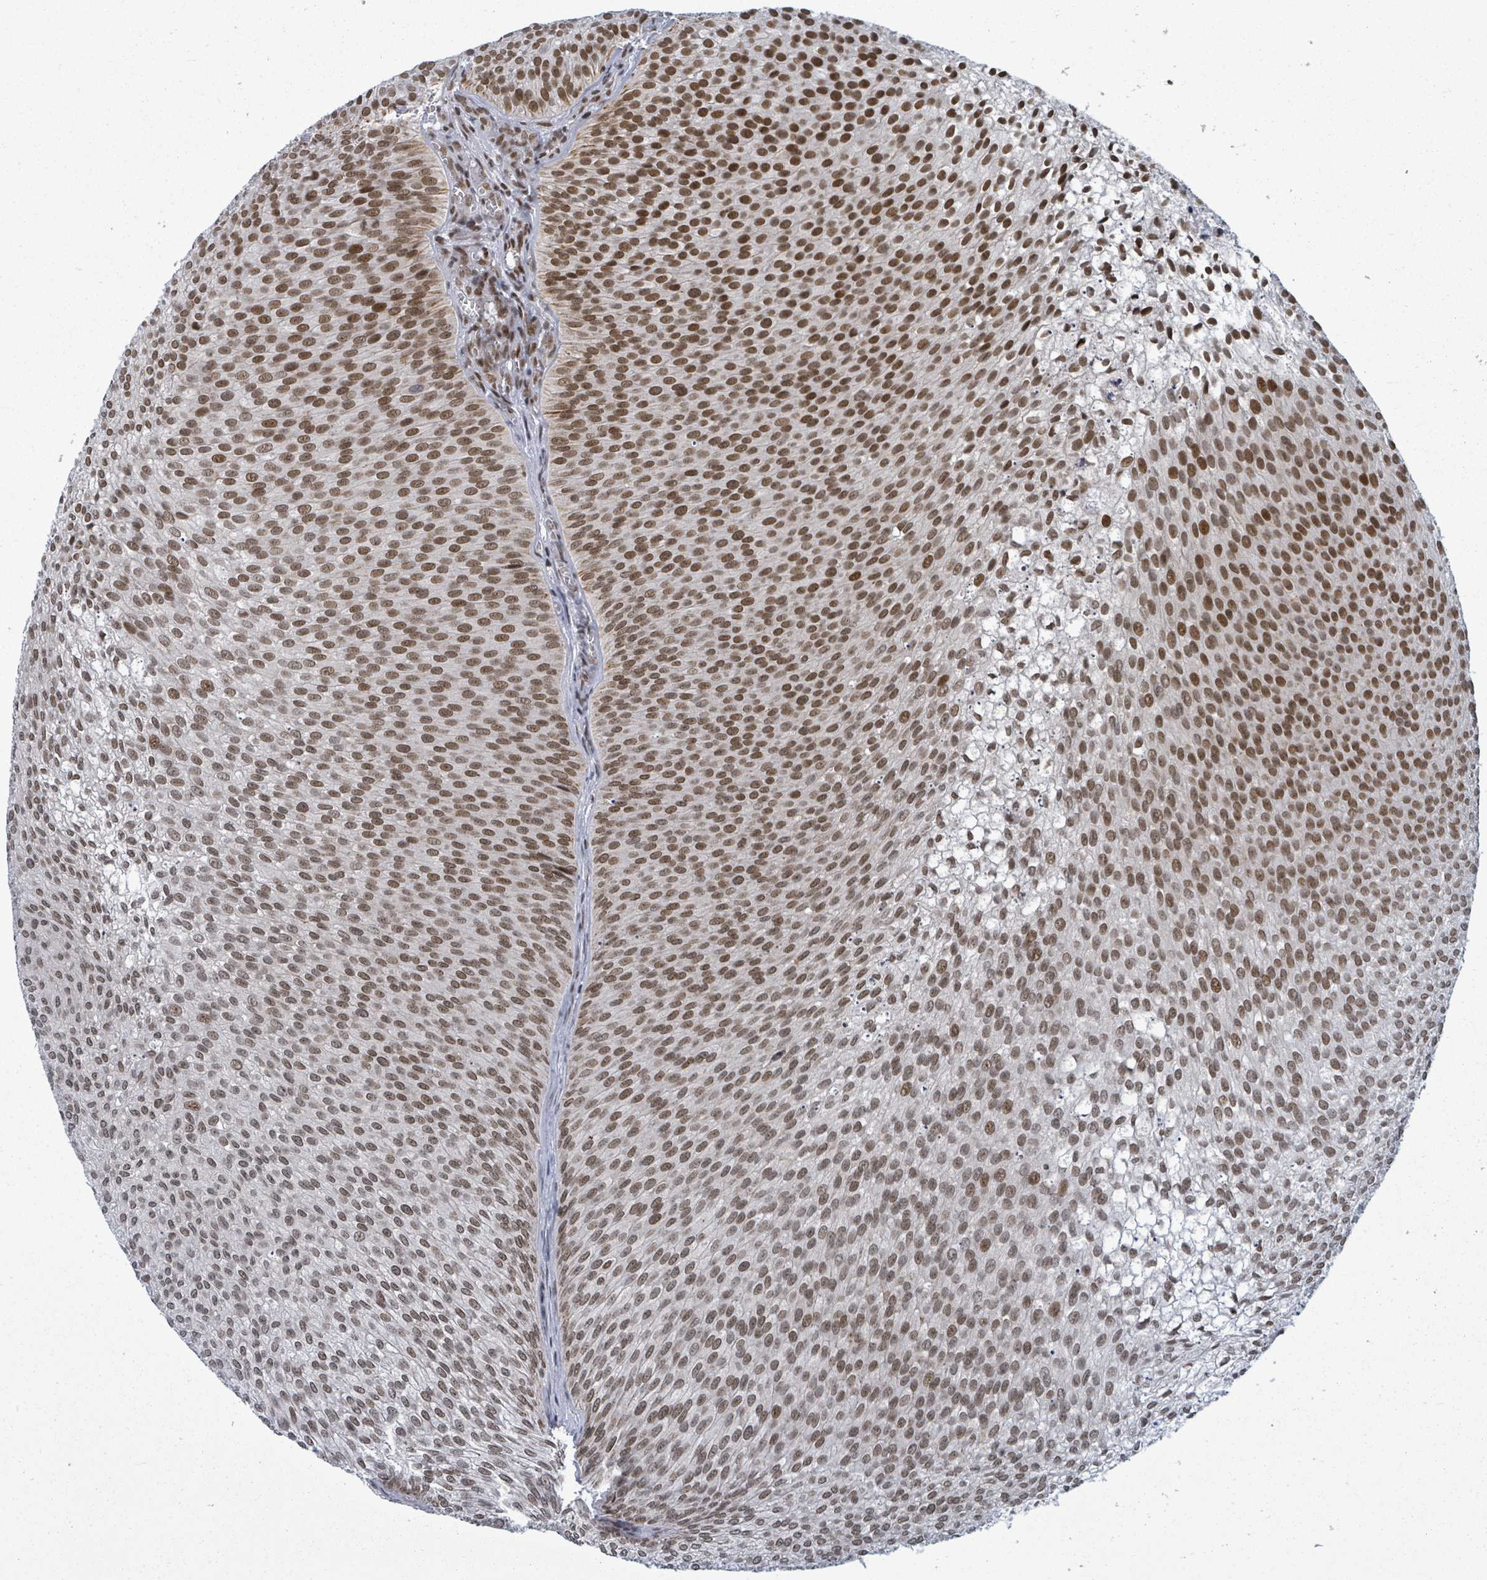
{"staining": {"intensity": "strong", "quantity": ">75%", "location": "nuclear"}, "tissue": "urothelial cancer", "cell_type": "Tumor cells", "image_type": "cancer", "snomed": [{"axis": "morphology", "description": "Urothelial carcinoma, Low grade"}, {"axis": "topography", "description": "Urinary bladder"}], "caption": "Immunohistochemical staining of human urothelial cancer shows high levels of strong nuclear protein staining in approximately >75% of tumor cells.", "gene": "ERCC5", "patient": {"sex": "male", "age": 91}}